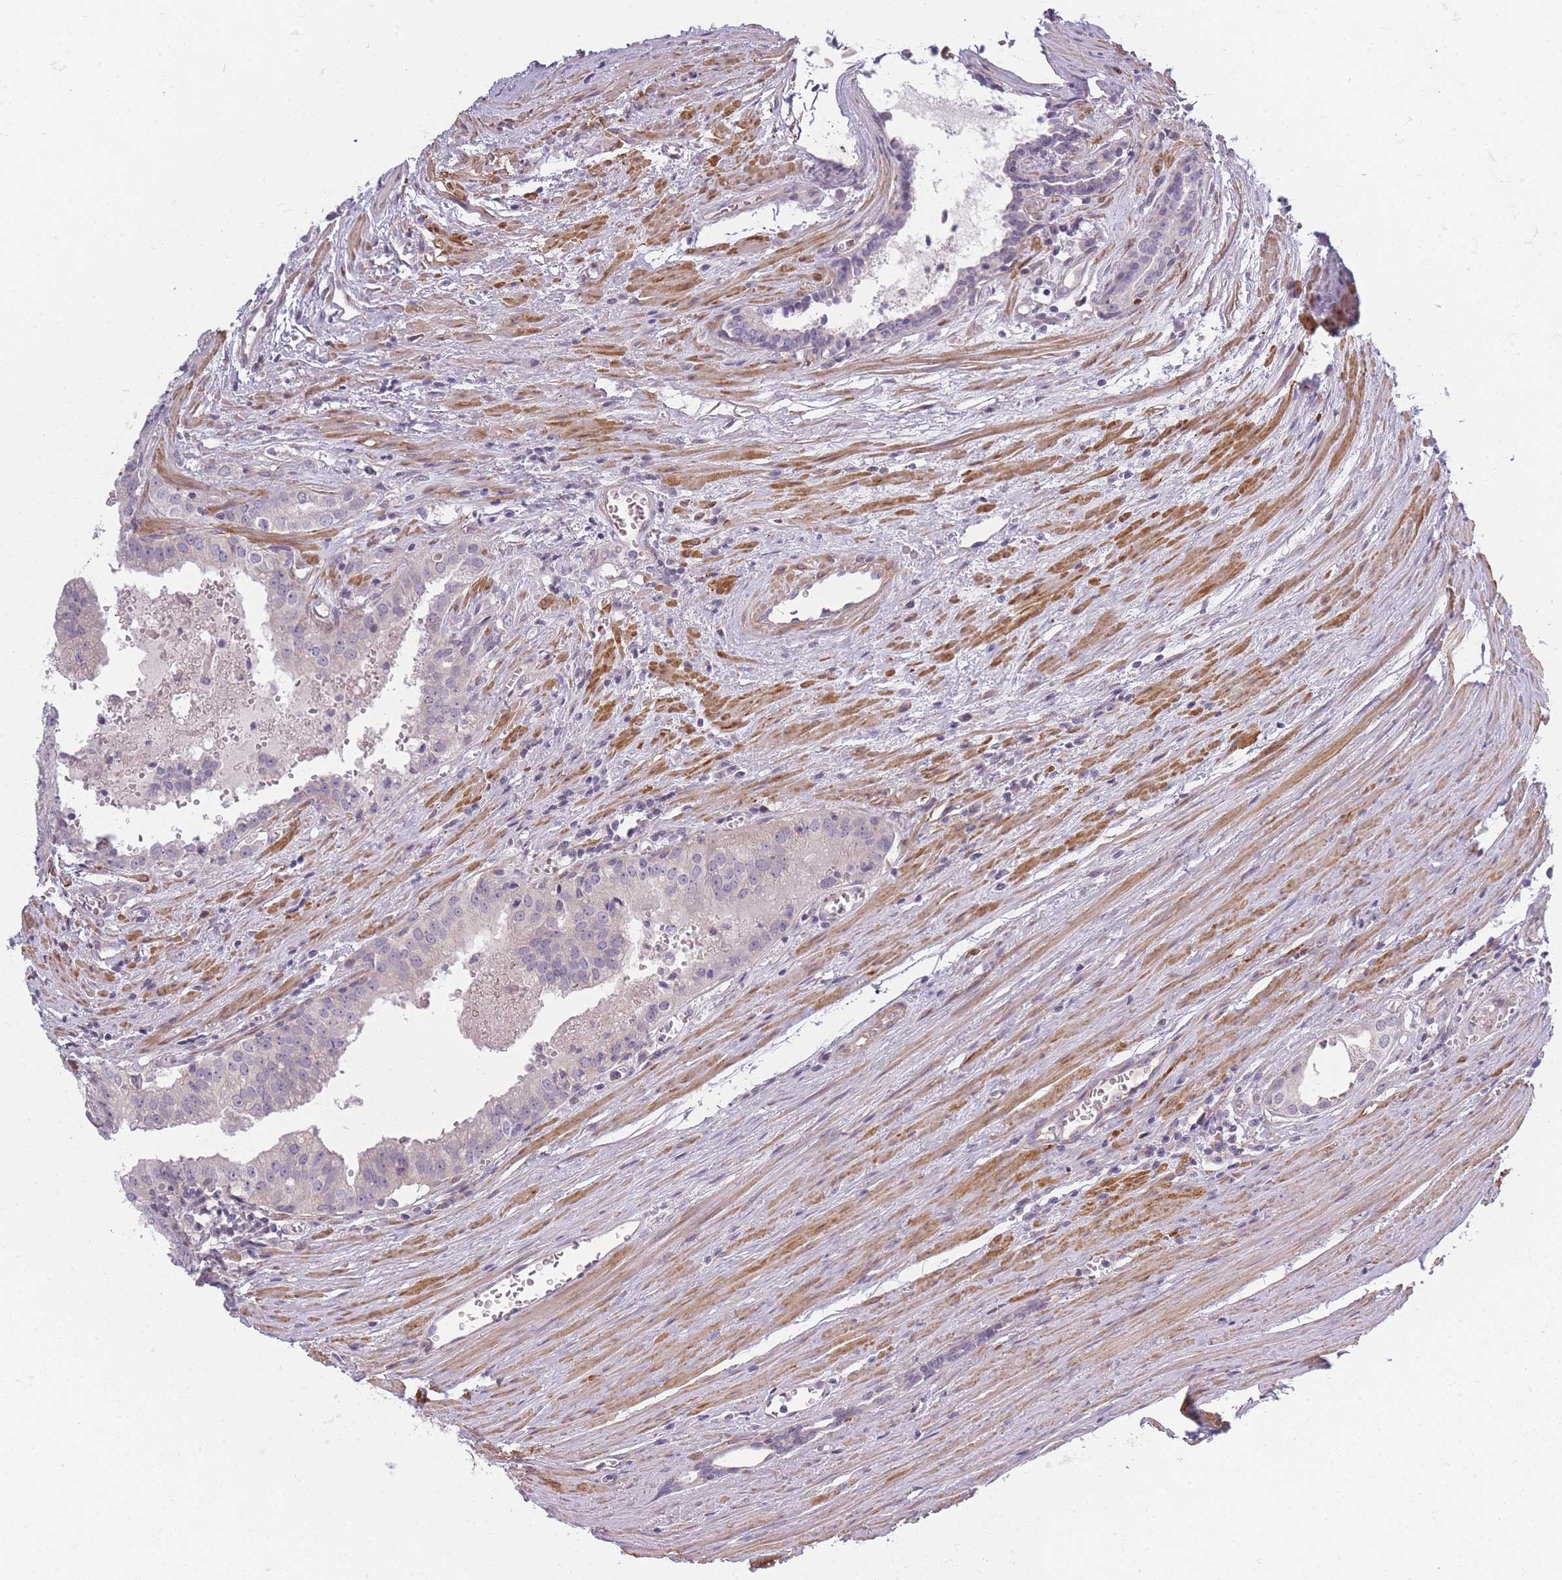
{"staining": {"intensity": "negative", "quantity": "none", "location": "none"}, "tissue": "prostate cancer", "cell_type": "Tumor cells", "image_type": "cancer", "snomed": [{"axis": "morphology", "description": "Adenocarcinoma, High grade"}, {"axis": "topography", "description": "Prostate"}], "caption": "This histopathology image is of prostate cancer (adenocarcinoma (high-grade)) stained with immunohistochemistry (IHC) to label a protein in brown with the nuclei are counter-stained blue. There is no expression in tumor cells.", "gene": "SLC7A6", "patient": {"sex": "male", "age": 68}}